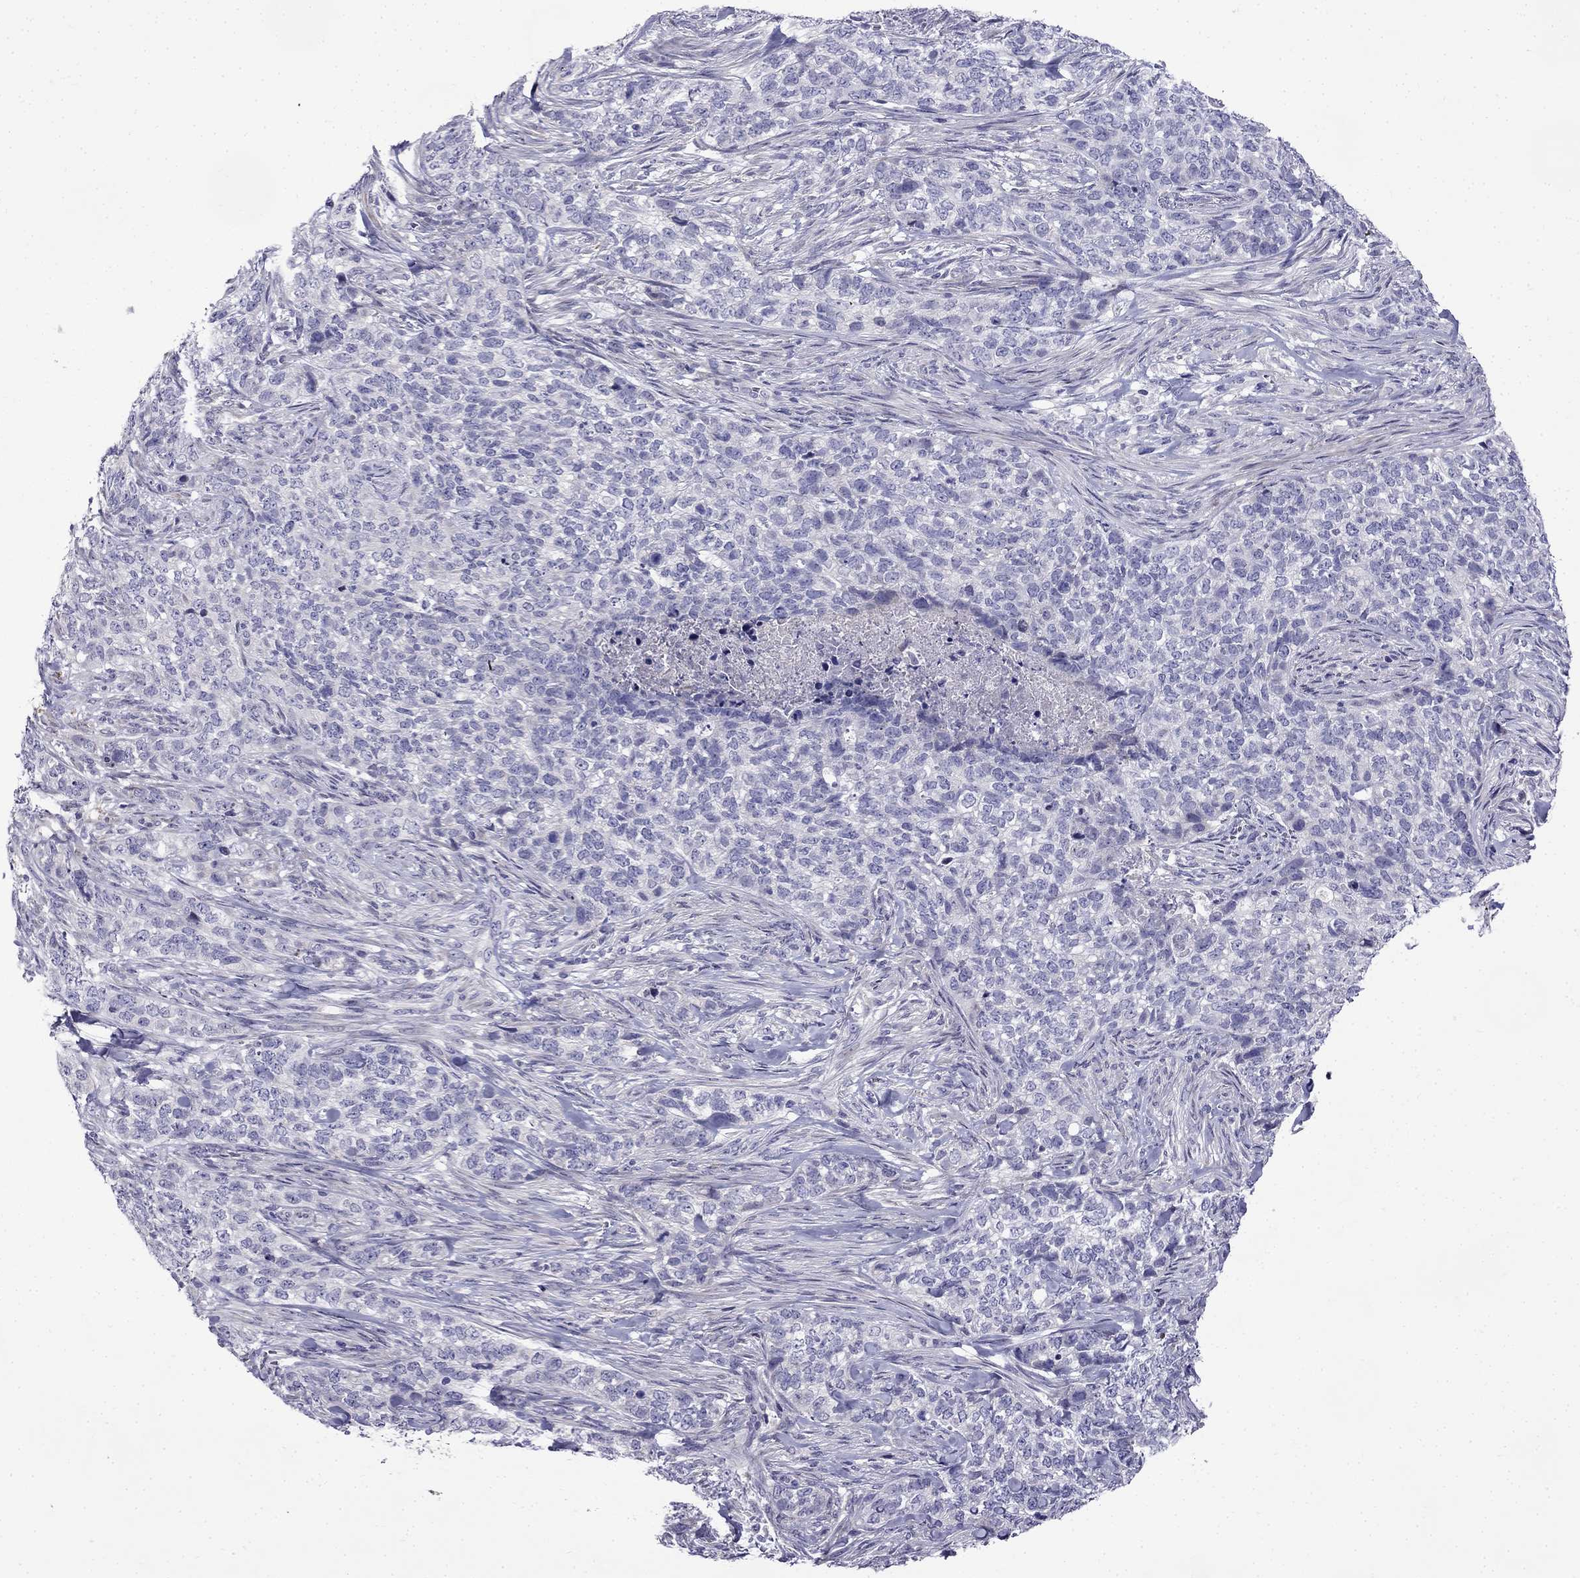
{"staining": {"intensity": "negative", "quantity": "none", "location": "none"}, "tissue": "skin cancer", "cell_type": "Tumor cells", "image_type": "cancer", "snomed": [{"axis": "morphology", "description": "Basal cell carcinoma"}, {"axis": "topography", "description": "Skin"}], "caption": "DAB (3,3'-diaminobenzidine) immunohistochemical staining of human skin cancer demonstrates no significant staining in tumor cells.", "gene": "PI16", "patient": {"sex": "female", "age": 69}}